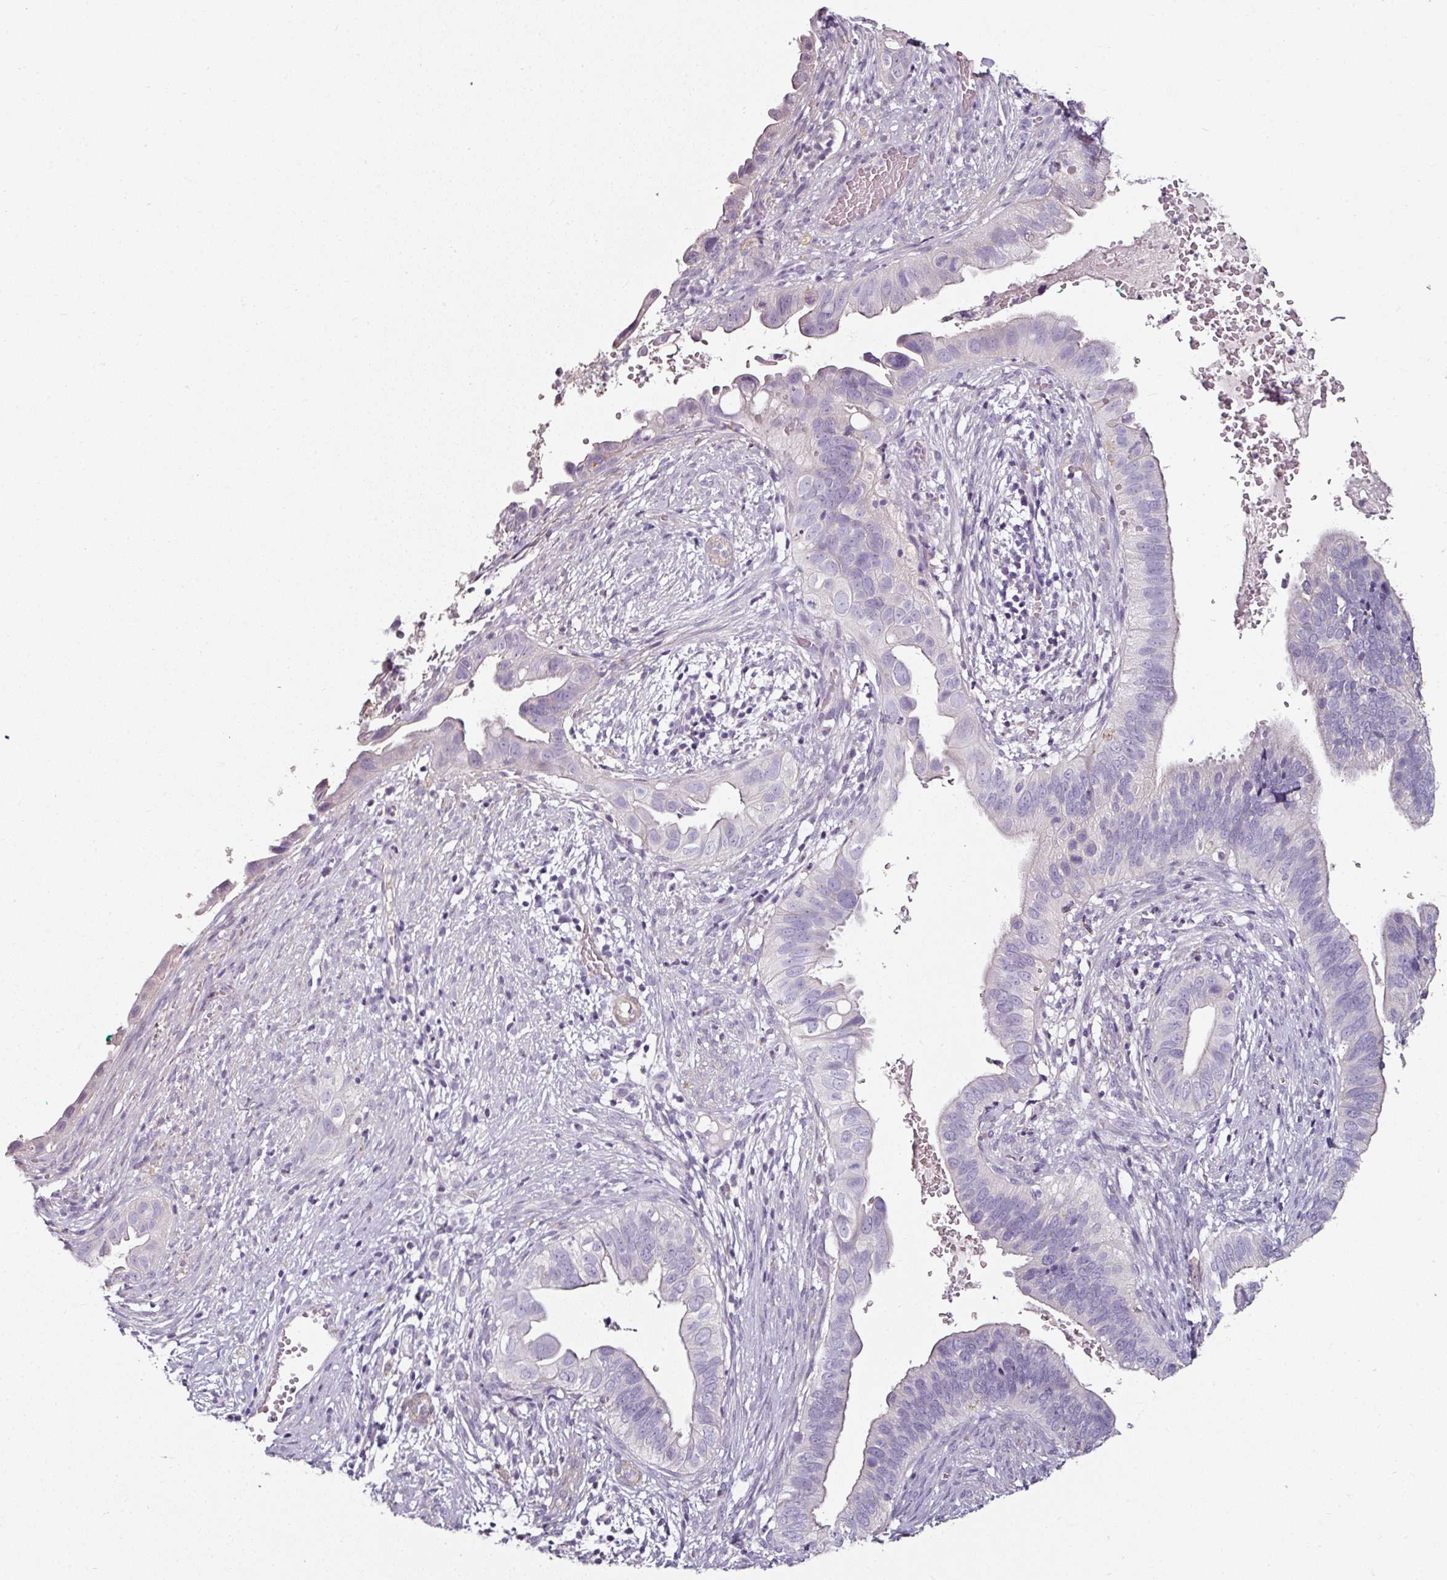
{"staining": {"intensity": "negative", "quantity": "none", "location": "none"}, "tissue": "cervical cancer", "cell_type": "Tumor cells", "image_type": "cancer", "snomed": [{"axis": "morphology", "description": "Adenocarcinoma, NOS"}, {"axis": "topography", "description": "Cervix"}], "caption": "Histopathology image shows no significant protein expression in tumor cells of cervical cancer (adenocarcinoma).", "gene": "CAP2", "patient": {"sex": "female", "age": 42}}